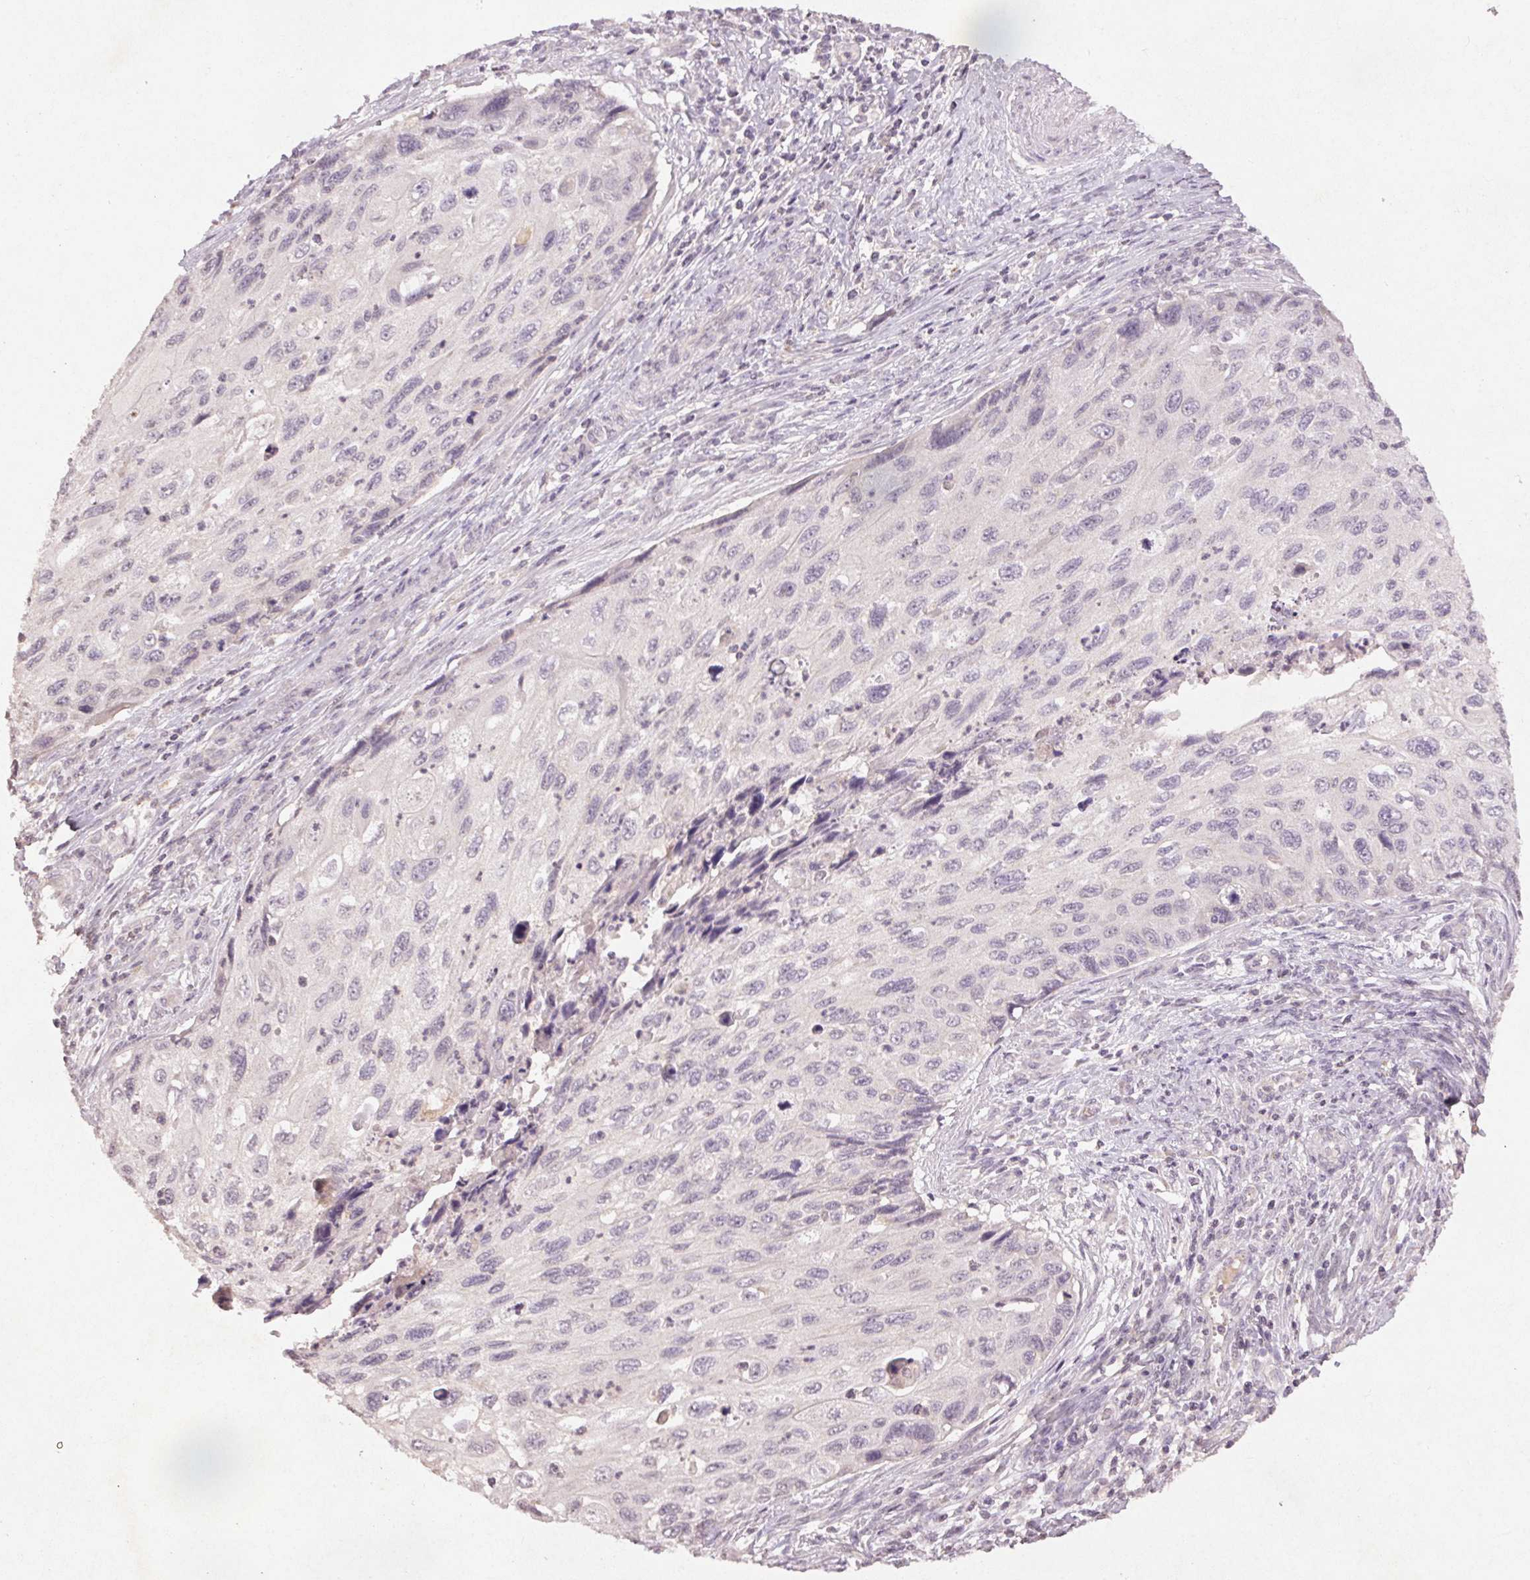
{"staining": {"intensity": "negative", "quantity": "none", "location": "none"}, "tissue": "cervical cancer", "cell_type": "Tumor cells", "image_type": "cancer", "snomed": [{"axis": "morphology", "description": "Squamous cell carcinoma, NOS"}, {"axis": "topography", "description": "Cervix"}], "caption": "A high-resolution histopathology image shows immunohistochemistry (IHC) staining of cervical squamous cell carcinoma, which displays no significant positivity in tumor cells.", "gene": "KLRC3", "patient": {"sex": "female", "age": 70}}